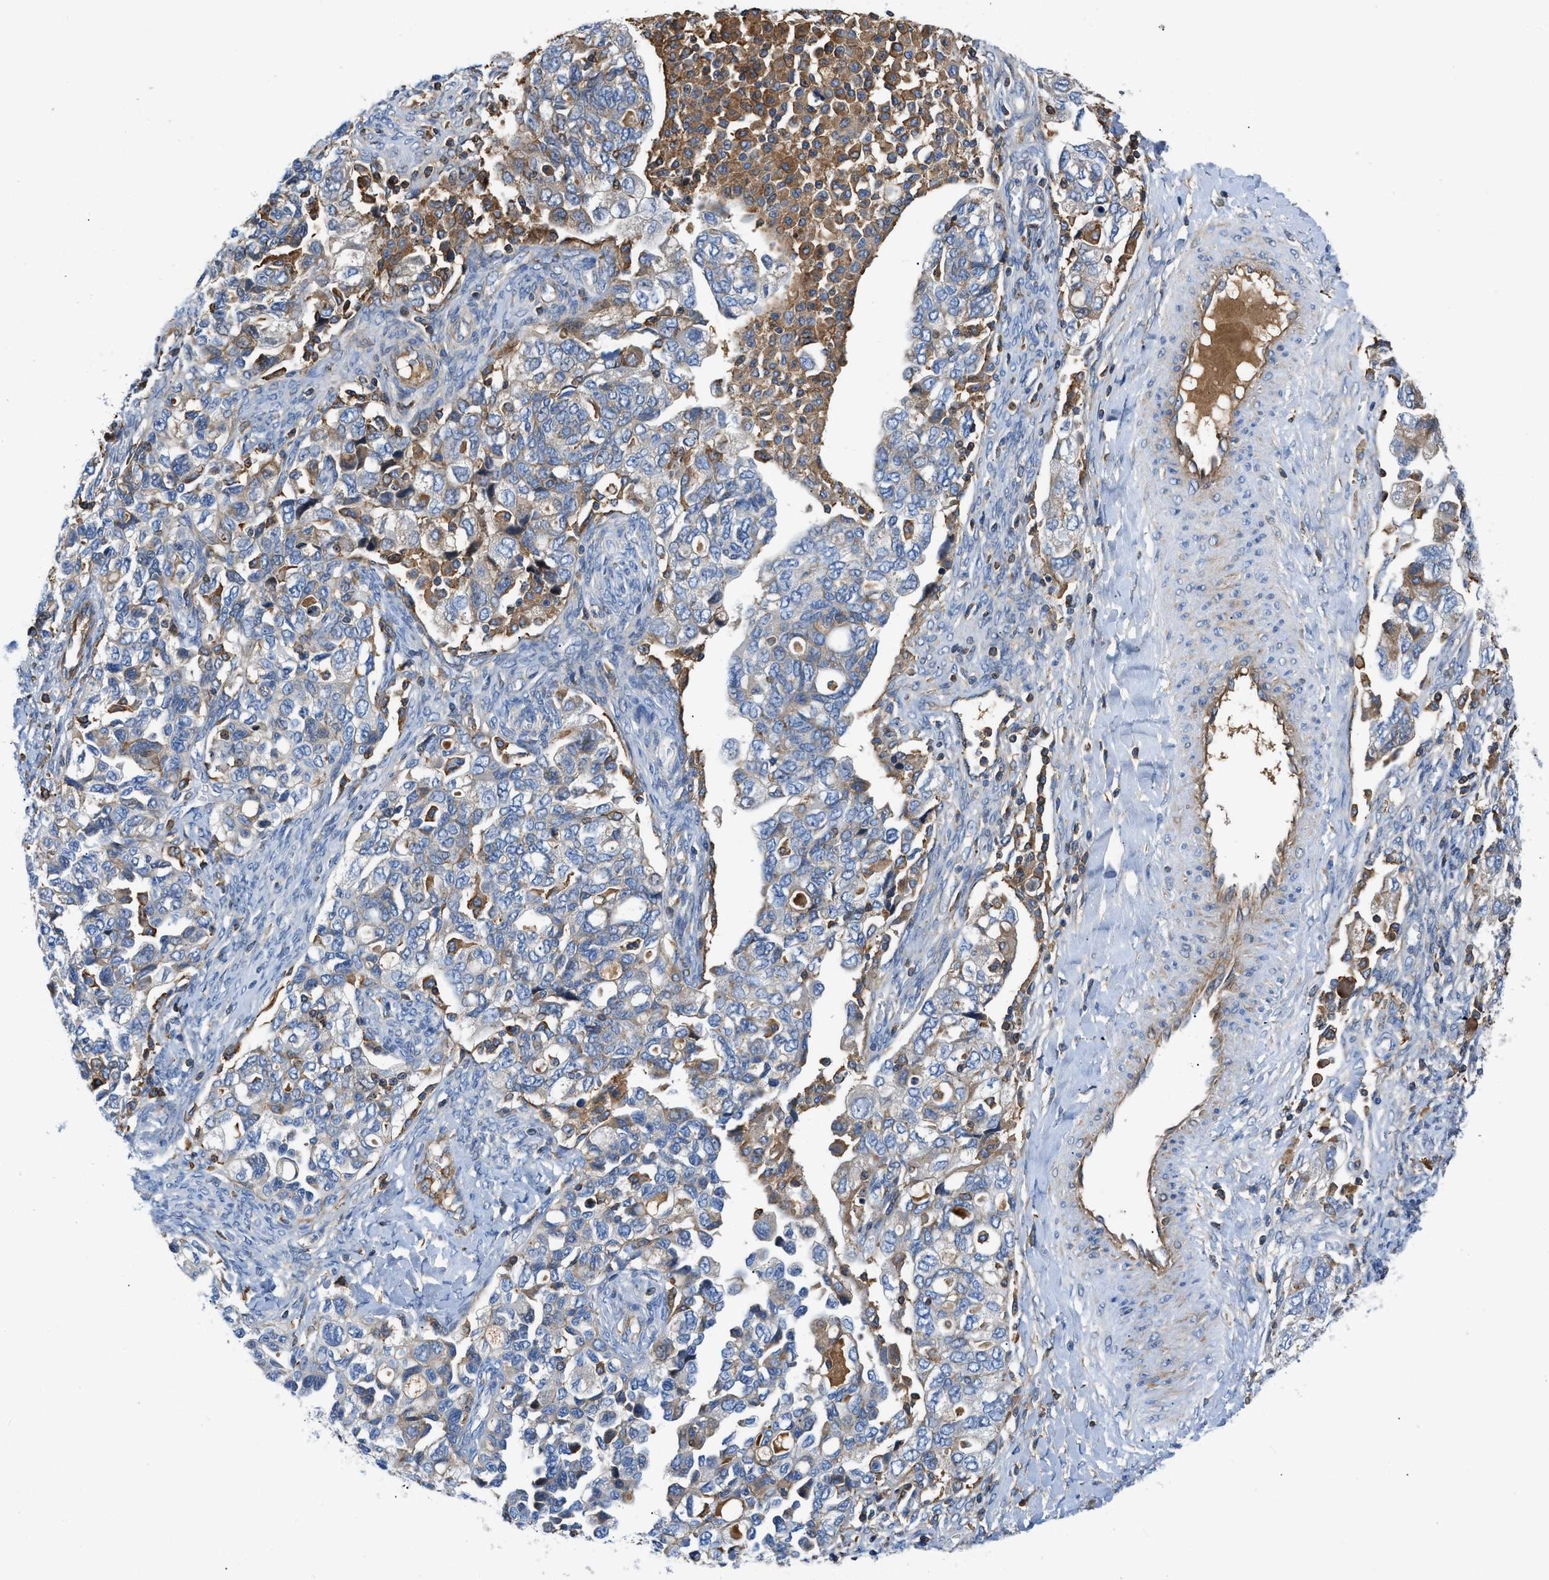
{"staining": {"intensity": "weak", "quantity": "<25%", "location": "cytoplasmic/membranous"}, "tissue": "ovarian cancer", "cell_type": "Tumor cells", "image_type": "cancer", "snomed": [{"axis": "morphology", "description": "Carcinoma, NOS"}, {"axis": "morphology", "description": "Cystadenocarcinoma, serous, NOS"}, {"axis": "topography", "description": "Ovary"}], "caption": "Ovarian cancer was stained to show a protein in brown. There is no significant staining in tumor cells.", "gene": "ATP6V0D1", "patient": {"sex": "female", "age": 69}}